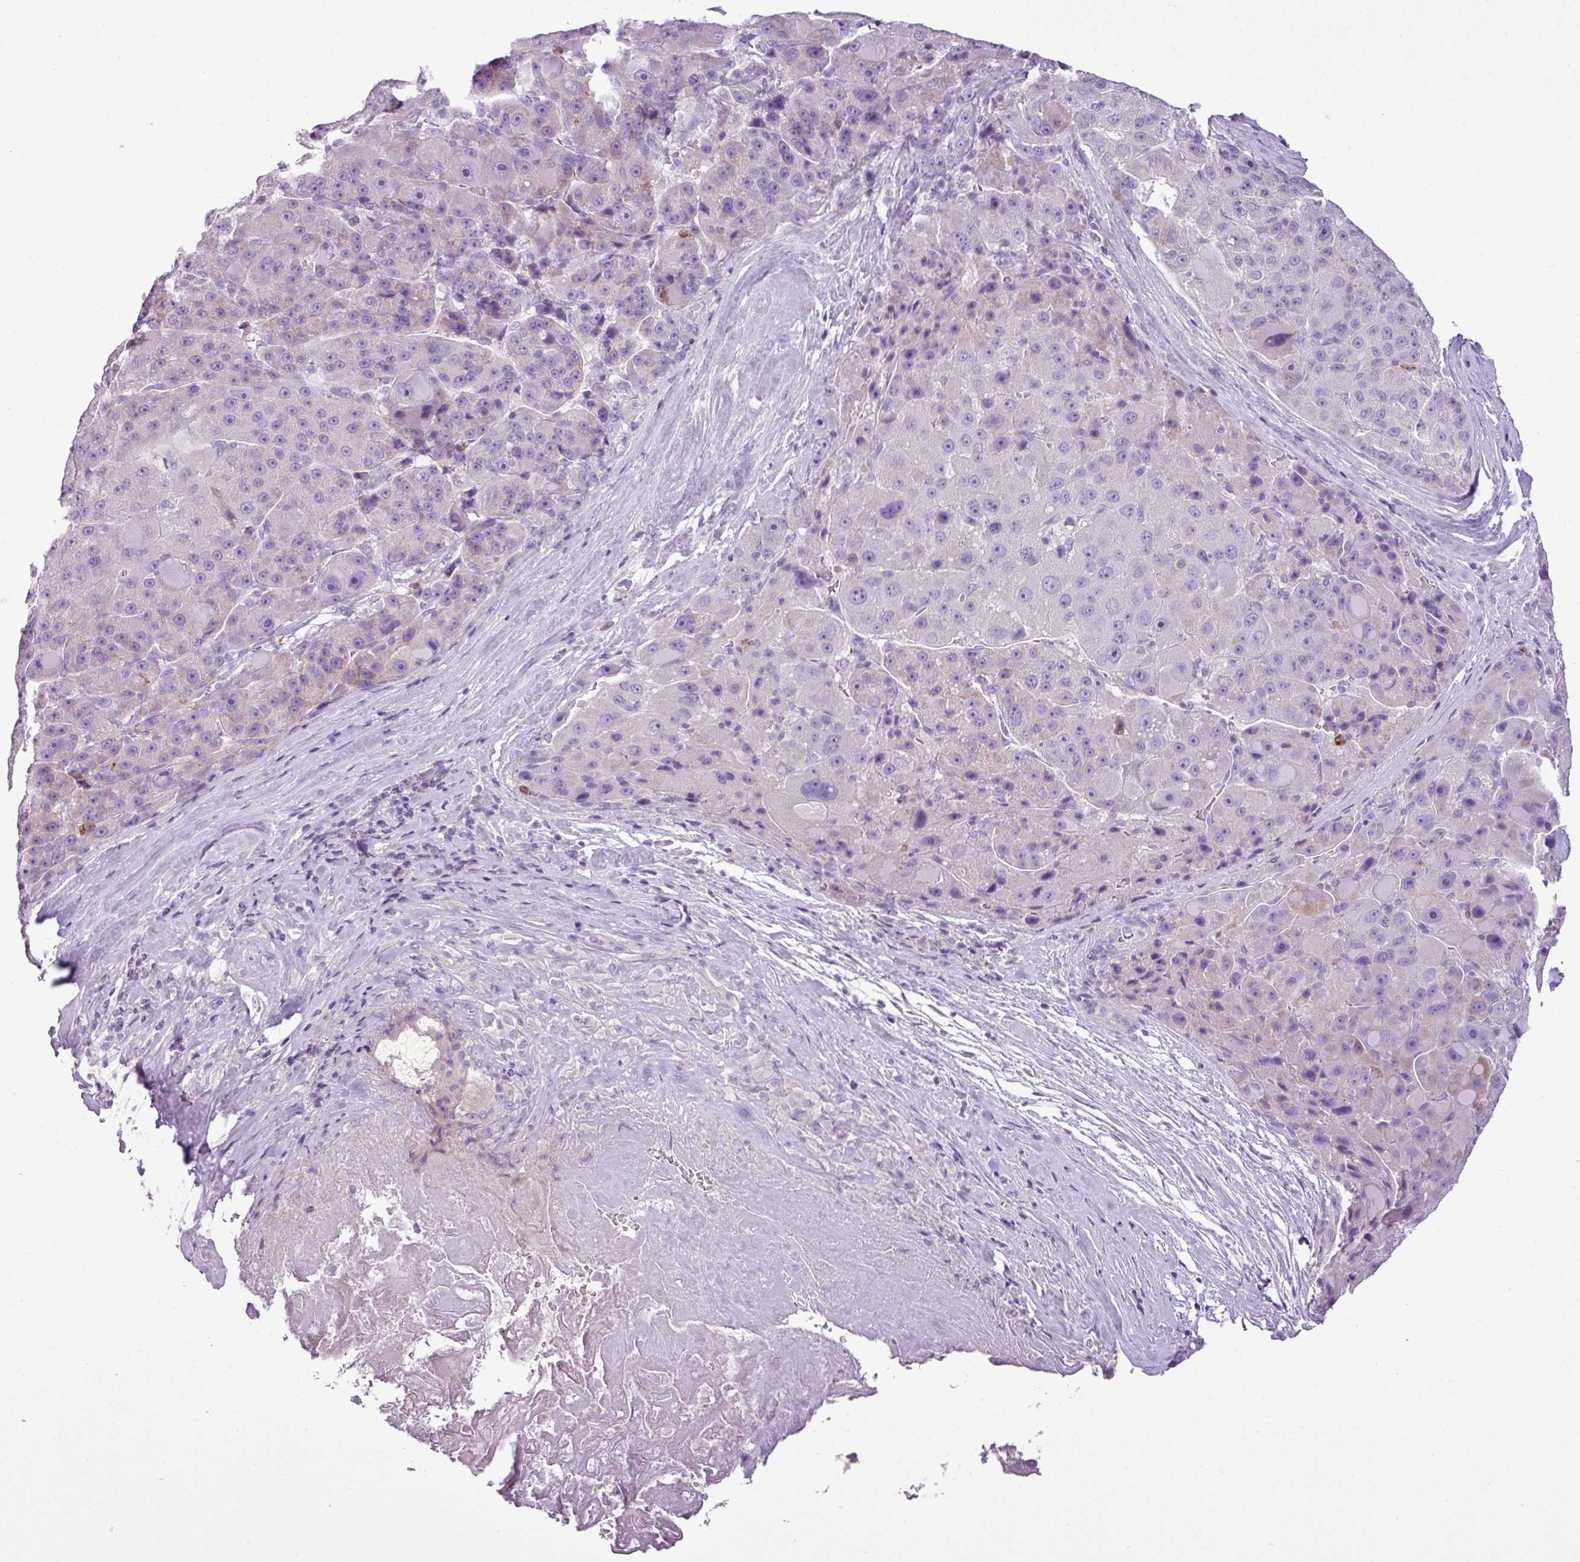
{"staining": {"intensity": "negative", "quantity": "none", "location": "none"}, "tissue": "liver cancer", "cell_type": "Tumor cells", "image_type": "cancer", "snomed": [{"axis": "morphology", "description": "Carcinoma, Hepatocellular, NOS"}, {"axis": "topography", "description": "Liver"}], "caption": "There is no significant positivity in tumor cells of liver hepatocellular carcinoma.", "gene": "ZSCAN5A", "patient": {"sex": "male", "age": 76}}